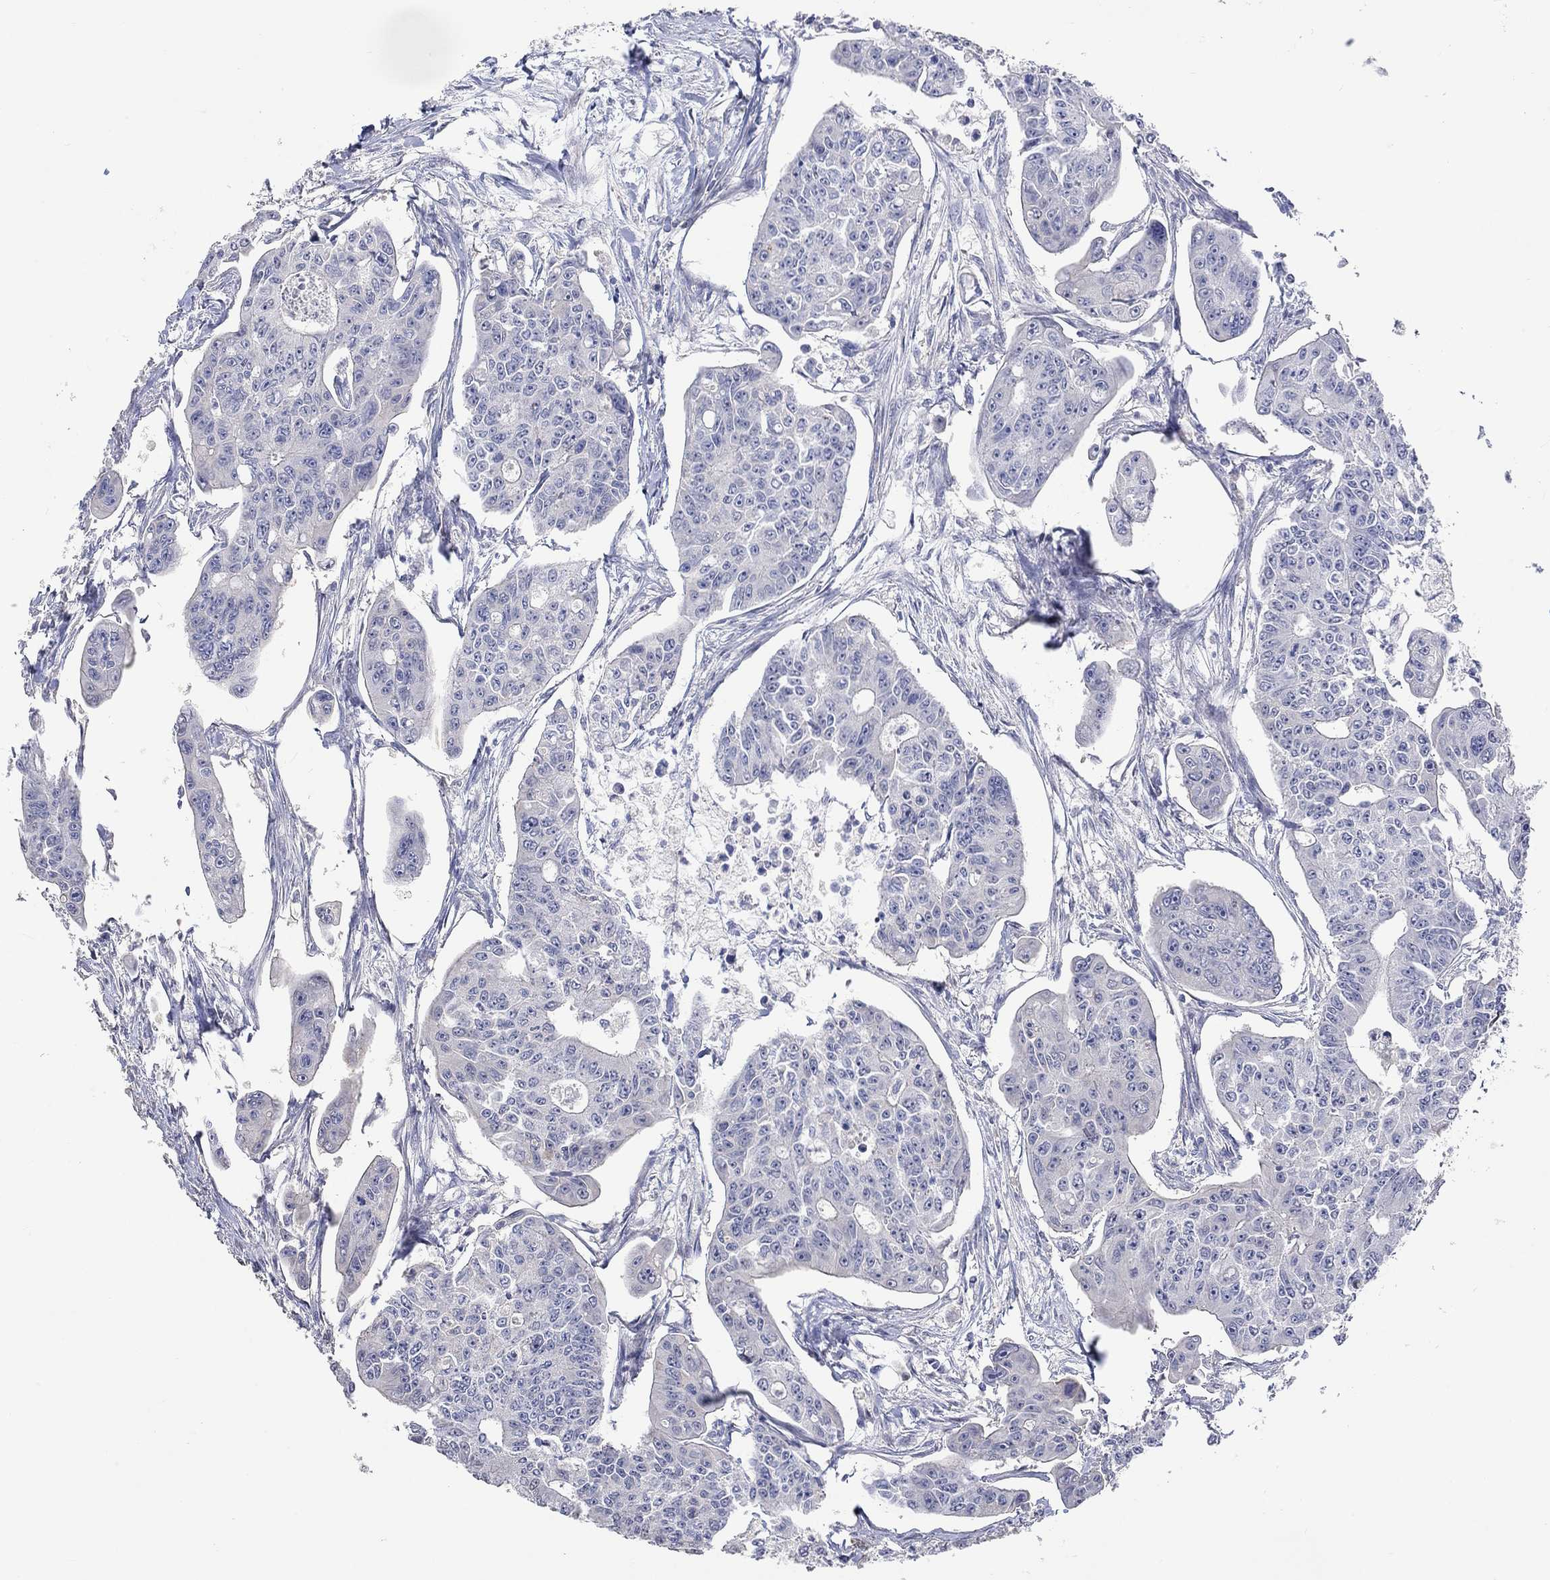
{"staining": {"intensity": "negative", "quantity": "none", "location": "none"}, "tissue": "colorectal cancer", "cell_type": "Tumor cells", "image_type": "cancer", "snomed": [{"axis": "morphology", "description": "Adenocarcinoma, NOS"}, {"axis": "topography", "description": "Colon"}], "caption": "High magnification brightfield microscopy of adenocarcinoma (colorectal) stained with DAB (brown) and counterstained with hematoxylin (blue): tumor cells show no significant positivity.", "gene": "PNMA5", "patient": {"sex": "male", "age": 70}}